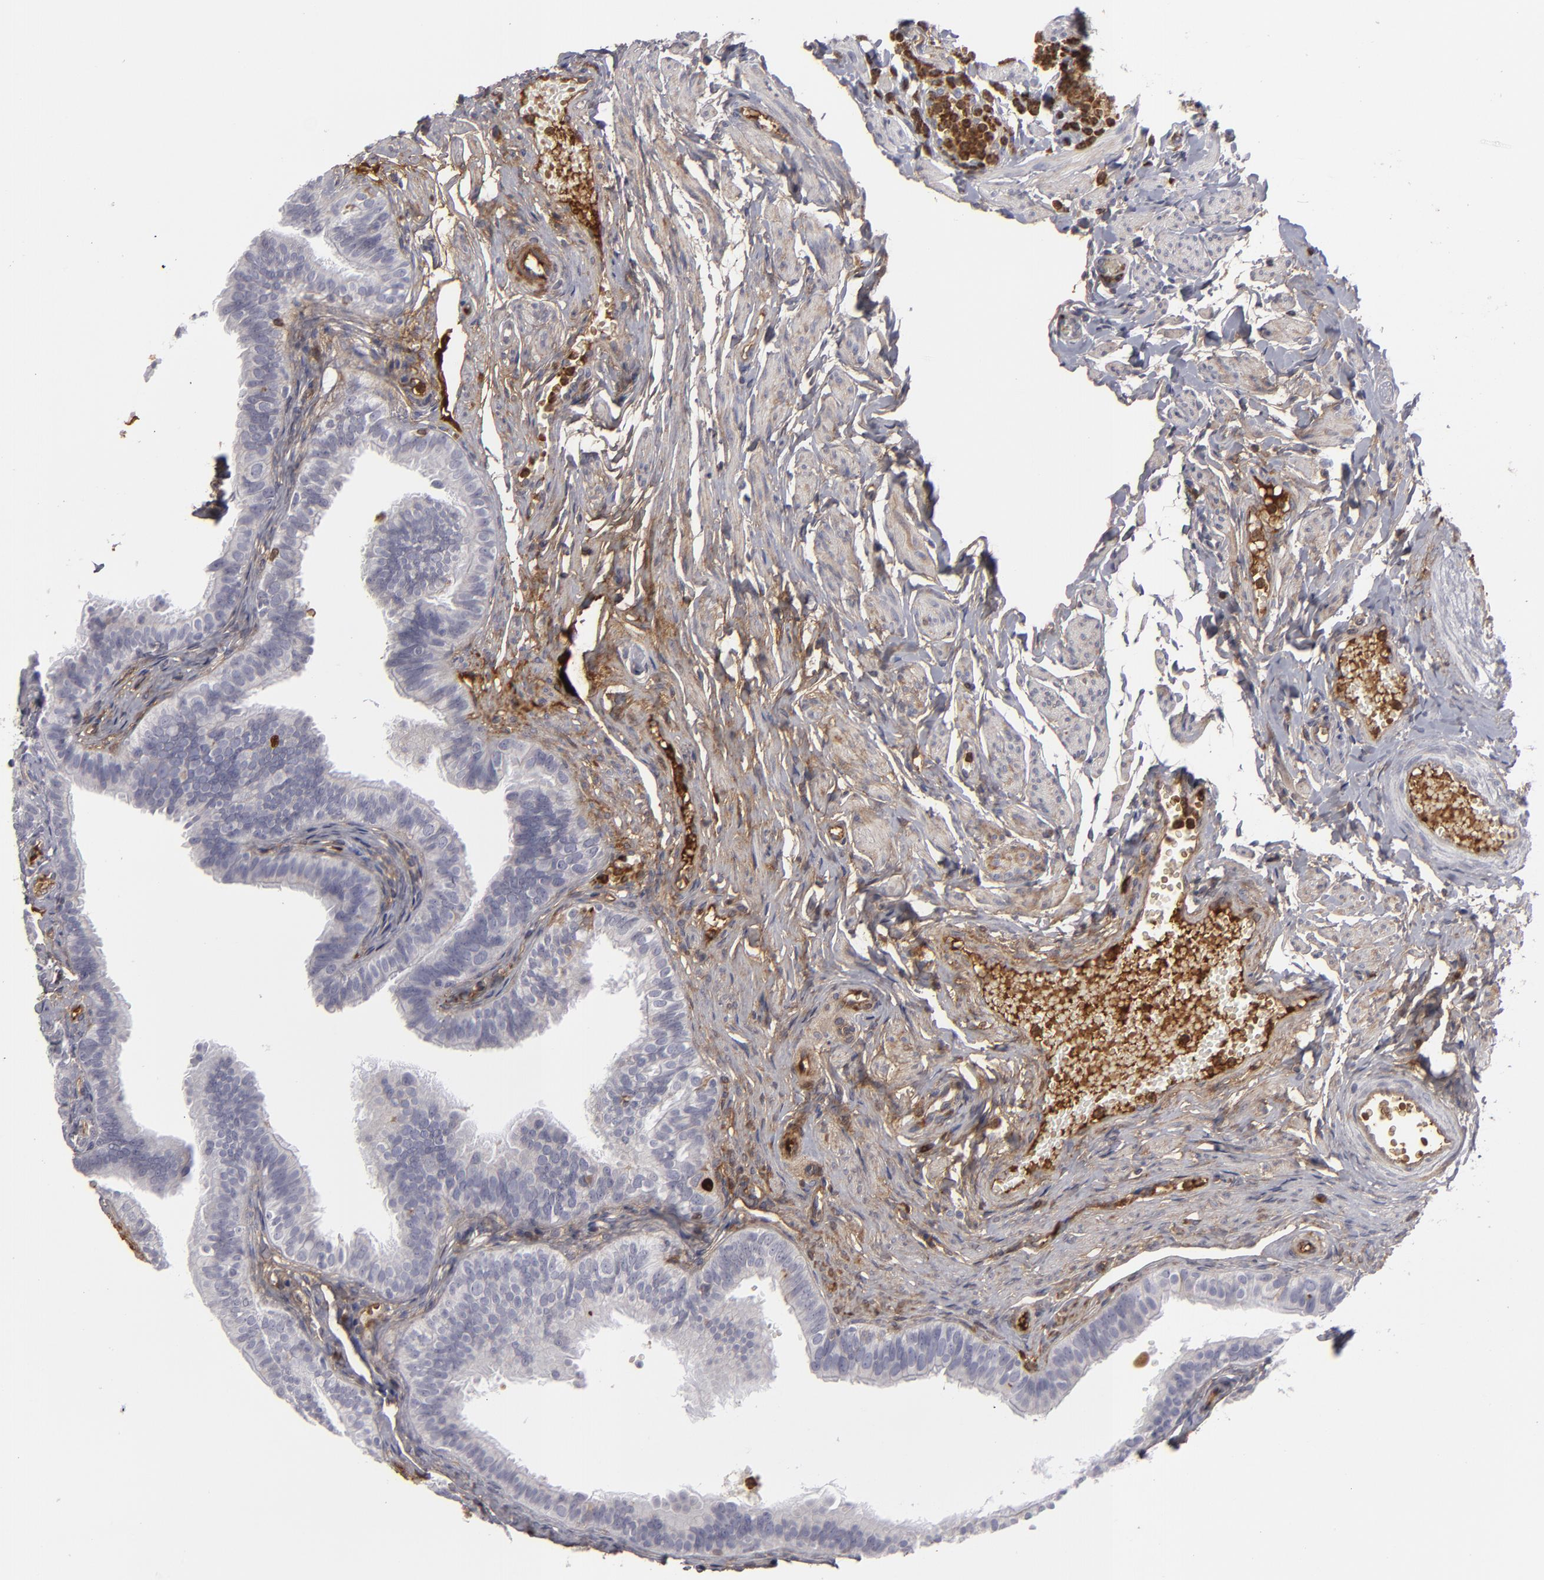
{"staining": {"intensity": "negative", "quantity": "none", "location": "none"}, "tissue": "fallopian tube", "cell_type": "Glandular cells", "image_type": "normal", "snomed": [{"axis": "morphology", "description": "Normal tissue, NOS"}, {"axis": "morphology", "description": "Dermoid, NOS"}, {"axis": "topography", "description": "Fallopian tube"}], "caption": "Image shows no protein staining in glandular cells of unremarkable fallopian tube.", "gene": "LRG1", "patient": {"sex": "female", "age": 33}}